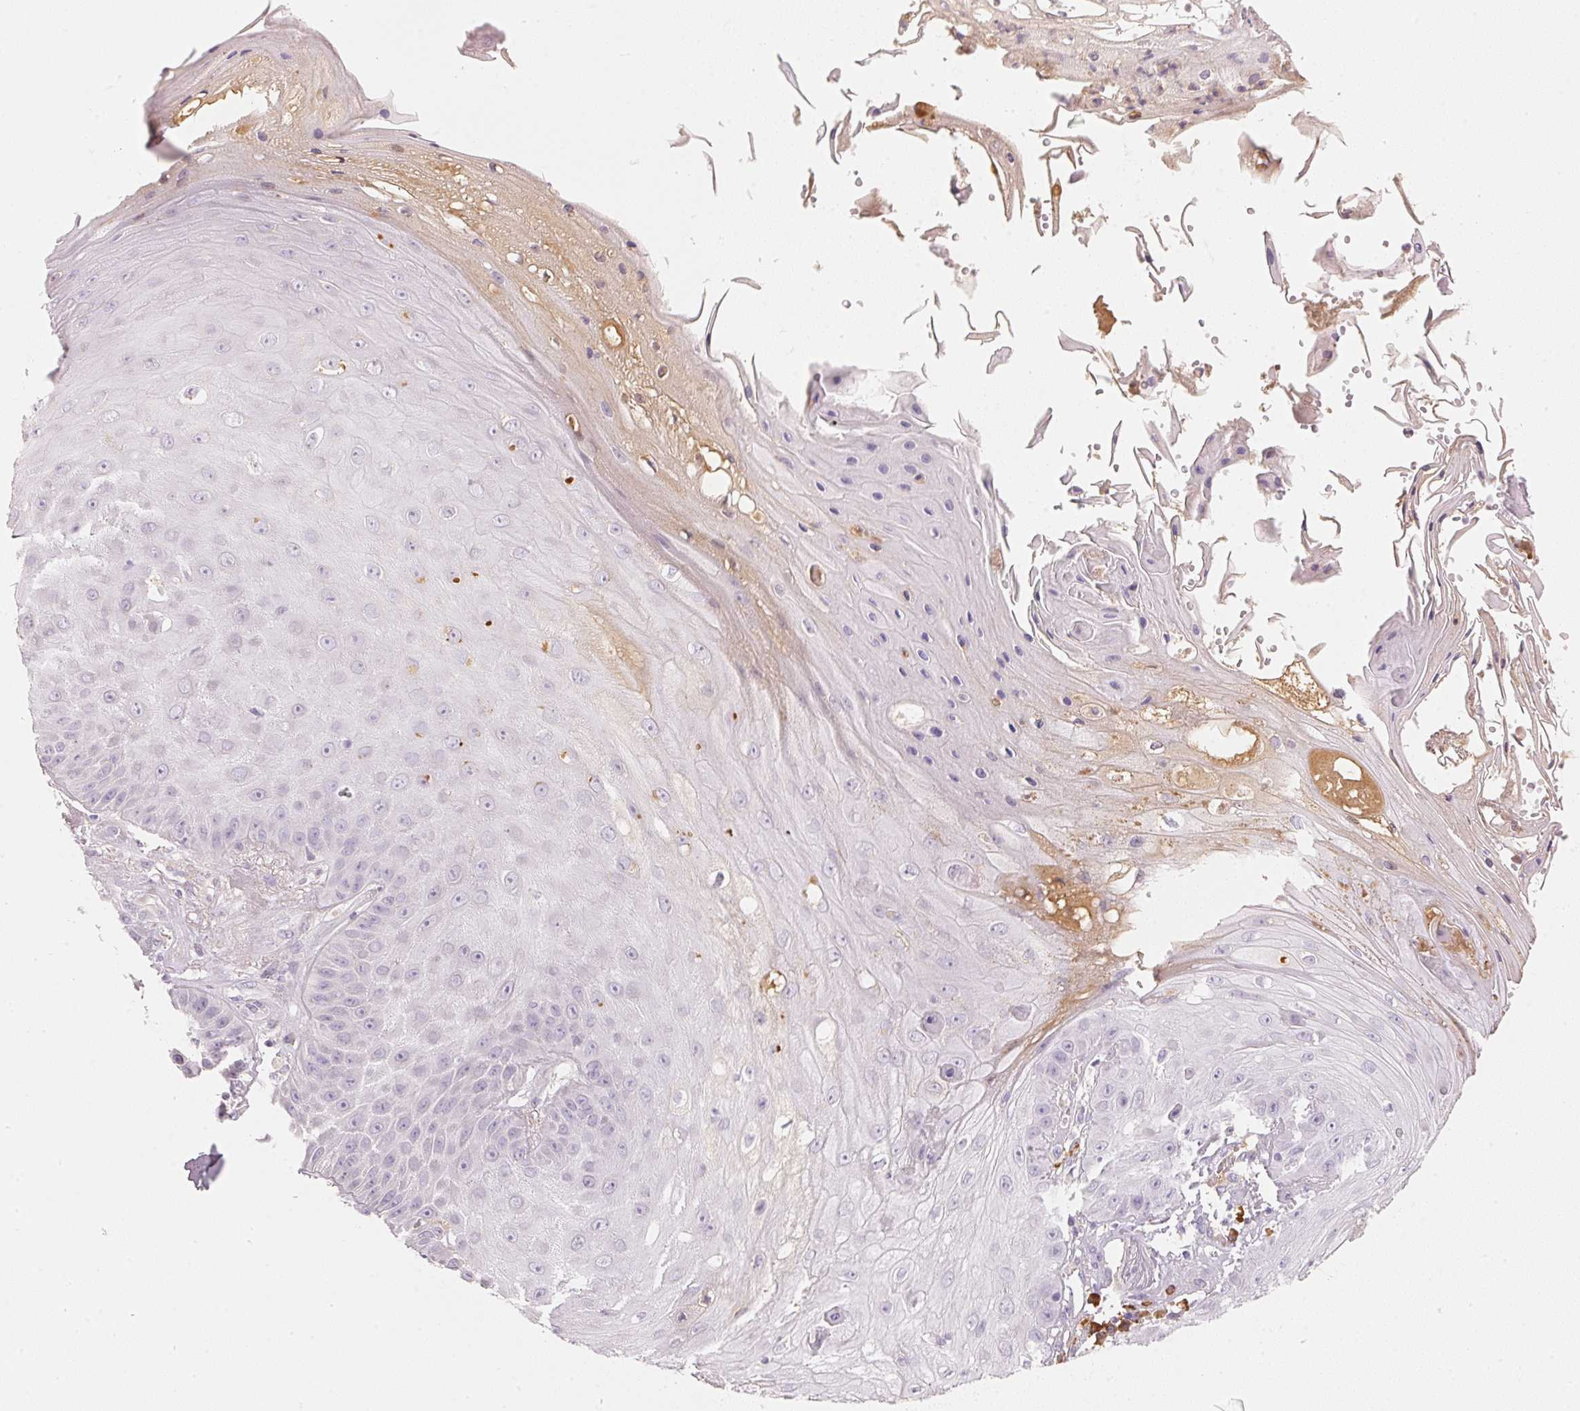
{"staining": {"intensity": "moderate", "quantity": "<25%", "location": "cytoplasmic/membranous"}, "tissue": "skin cancer", "cell_type": "Tumor cells", "image_type": "cancer", "snomed": [{"axis": "morphology", "description": "Squamous cell carcinoma, NOS"}, {"axis": "topography", "description": "Skin"}], "caption": "Tumor cells reveal moderate cytoplasmic/membranous expression in about <25% of cells in skin cancer.", "gene": "RMDN2", "patient": {"sex": "male", "age": 70}}